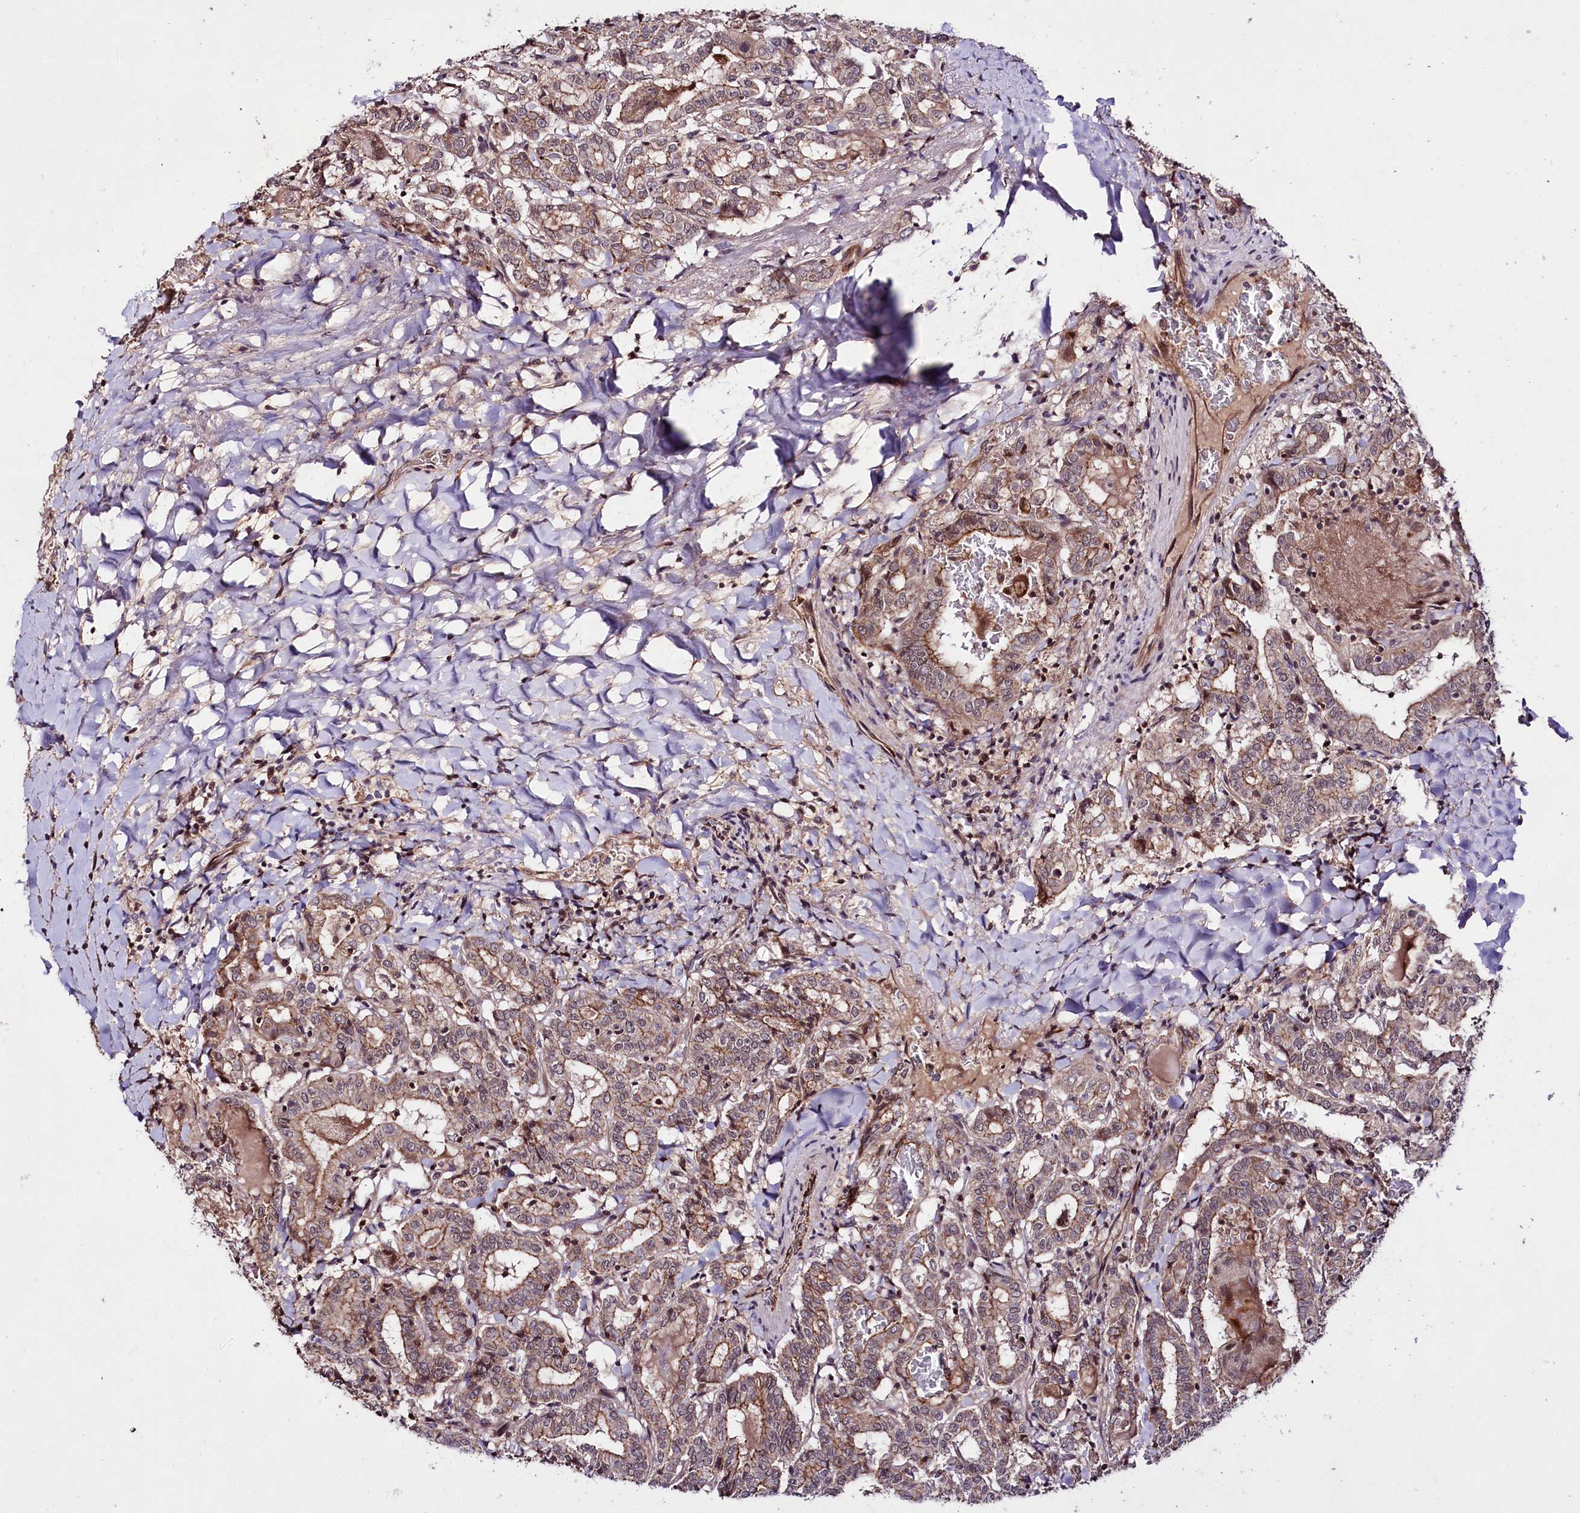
{"staining": {"intensity": "weak", "quantity": ">75%", "location": "cytoplasmic/membranous"}, "tissue": "thyroid cancer", "cell_type": "Tumor cells", "image_type": "cancer", "snomed": [{"axis": "morphology", "description": "Papillary adenocarcinoma, NOS"}, {"axis": "topography", "description": "Thyroid gland"}], "caption": "Weak cytoplasmic/membranous expression for a protein is appreciated in approximately >75% of tumor cells of thyroid papillary adenocarcinoma using IHC.", "gene": "TAFAZZIN", "patient": {"sex": "female", "age": 72}}